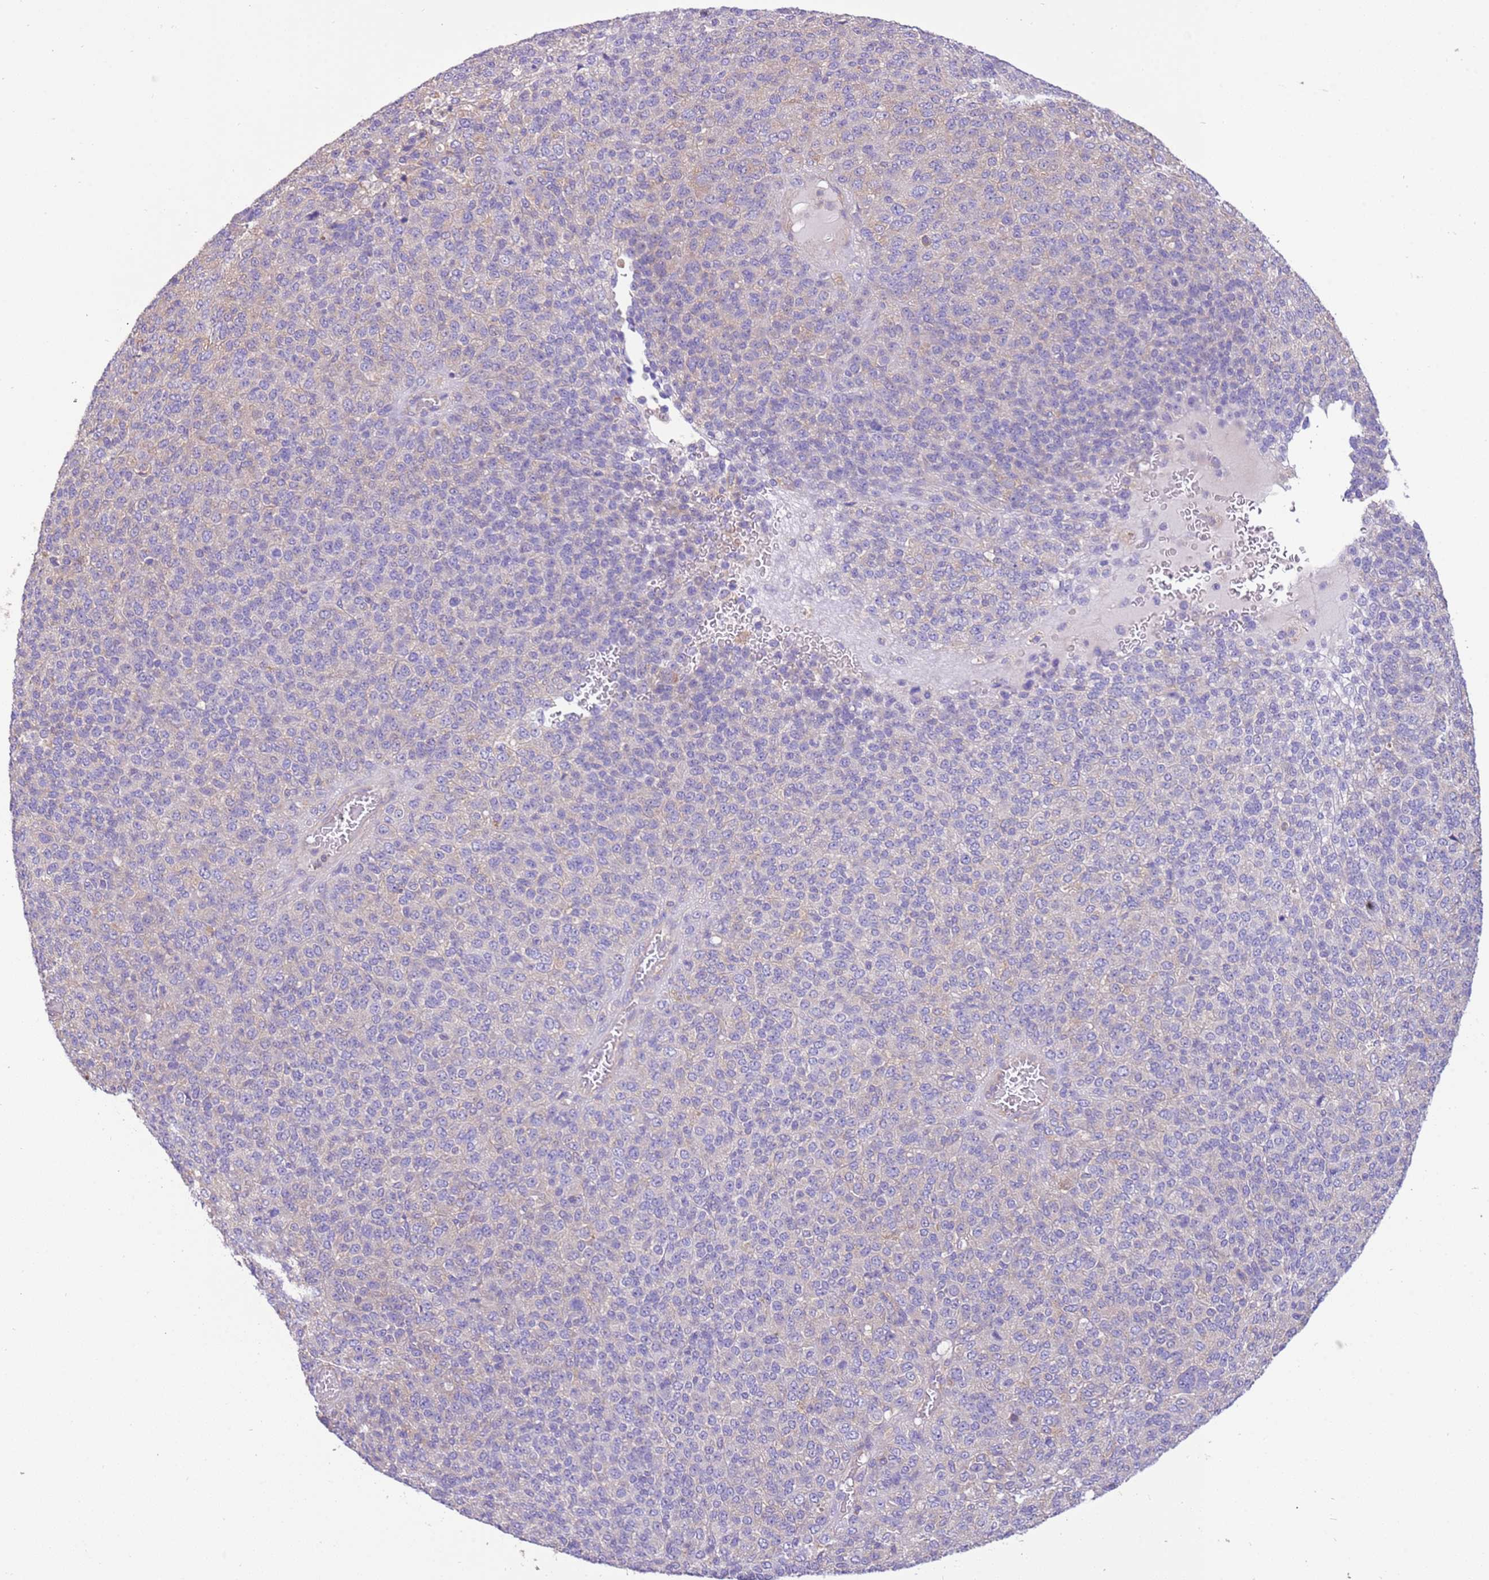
{"staining": {"intensity": "negative", "quantity": "none", "location": "none"}, "tissue": "melanoma", "cell_type": "Tumor cells", "image_type": "cancer", "snomed": [{"axis": "morphology", "description": "Malignant melanoma, Metastatic site"}, {"axis": "topography", "description": "Brain"}], "caption": "Micrograph shows no significant protein positivity in tumor cells of melanoma. (Brightfield microscopy of DAB immunohistochemistry (IHC) at high magnification).", "gene": "NAALADL1", "patient": {"sex": "female", "age": 56}}